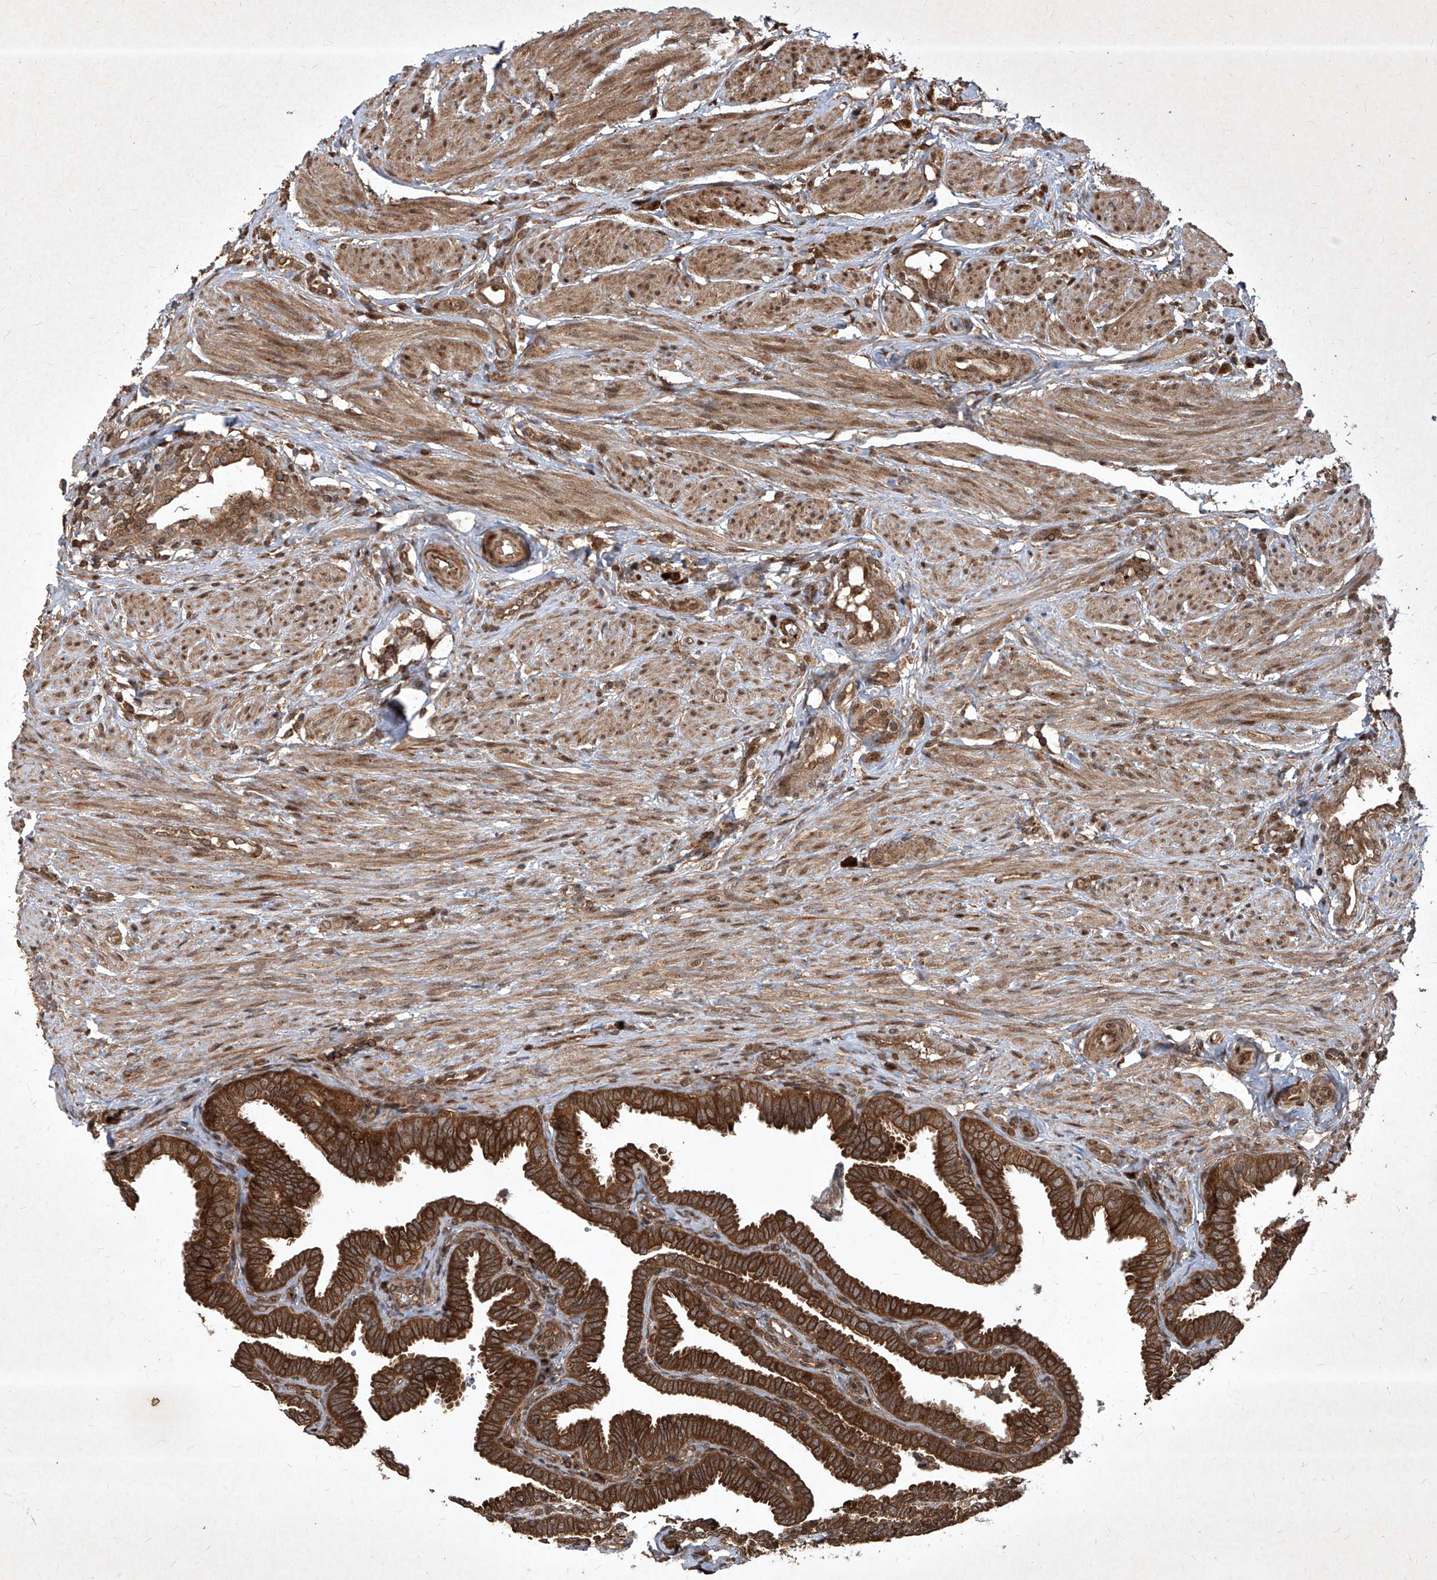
{"staining": {"intensity": "strong", "quantity": ">75%", "location": "cytoplasmic/membranous"}, "tissue": "fallopian tube", "cell_type": "Glandular cells", "image_type": "normal", "snomed": [{"axis": "morphology", "description": "Normal tissue, NOS"}, {"axis": "topography", "description": "Fallopian tube"}], "caption": "Unremarkable fallopian tube was stained to show a protein in brown. There is high levels of strong cytoplasmic/membranous positivity in about >75% of glandular cells. (brown staining indicates protein expression, while blue staining denotes nuclei).", "gene": "MAGED2", "patient": {"sex": "female", "age": 39}}